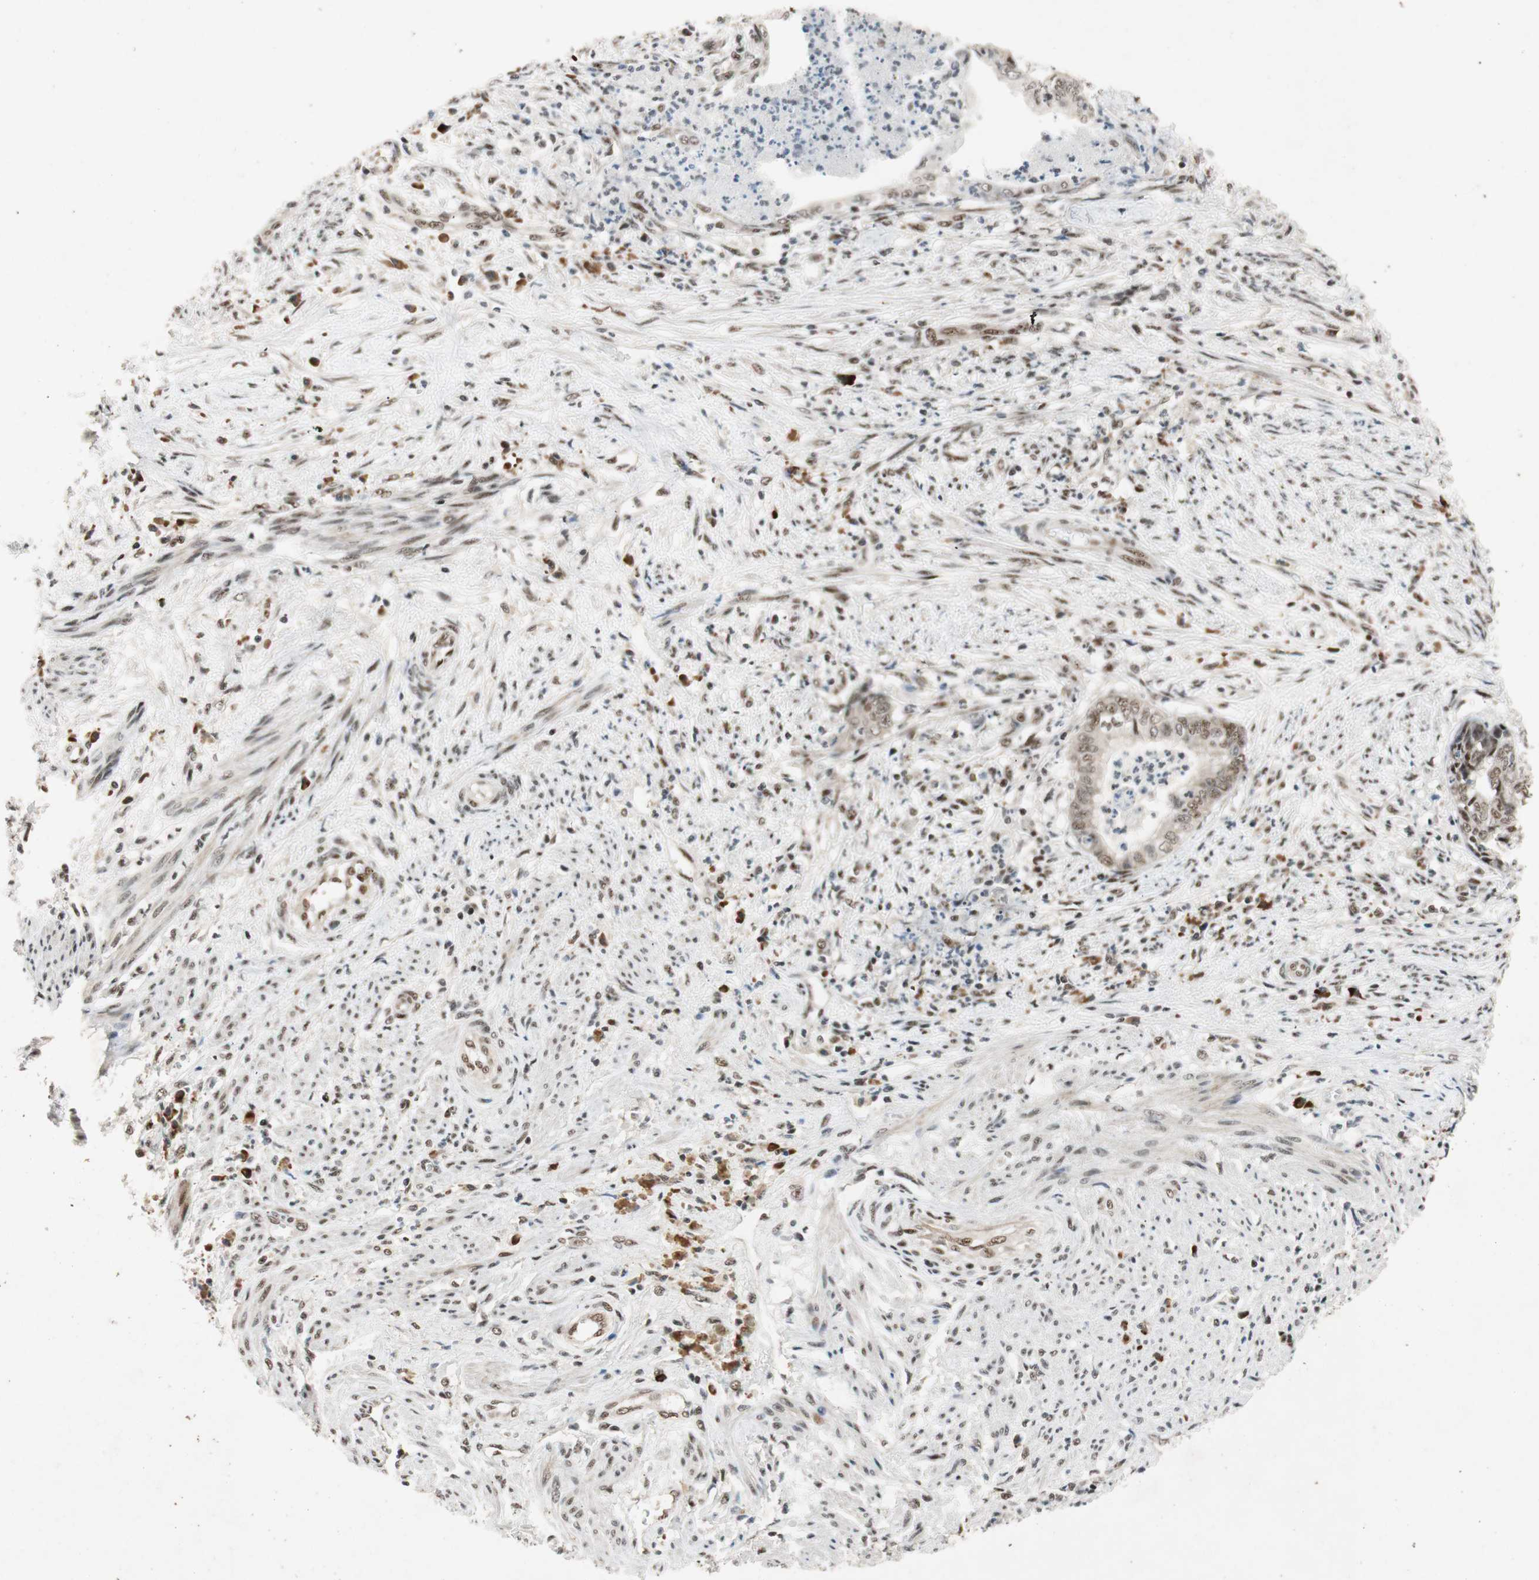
{"staining": {"intensity": "moderate", "quantity": ">75%", "location": "nuclear"}, "tissue": "endometrial cancer", "cell_type": "Tumor cells", "image_type": "cancer", "snomed": [{"axis": "morphology", "description": "Necrosis, NOS"}, {"axis": "morphology", "description": "Adenocarcinoma, NOS"}, {"axis": "topography", "description": "Endometrium"}], "caption": "Protein staining of endometrial cancer (adenocarcinoma) tissue reveals moderate nuclear staining in approximately >75% of tumor cells.", "gene": "NCBP3", "patient": {"sex": "female", "age": 79}}